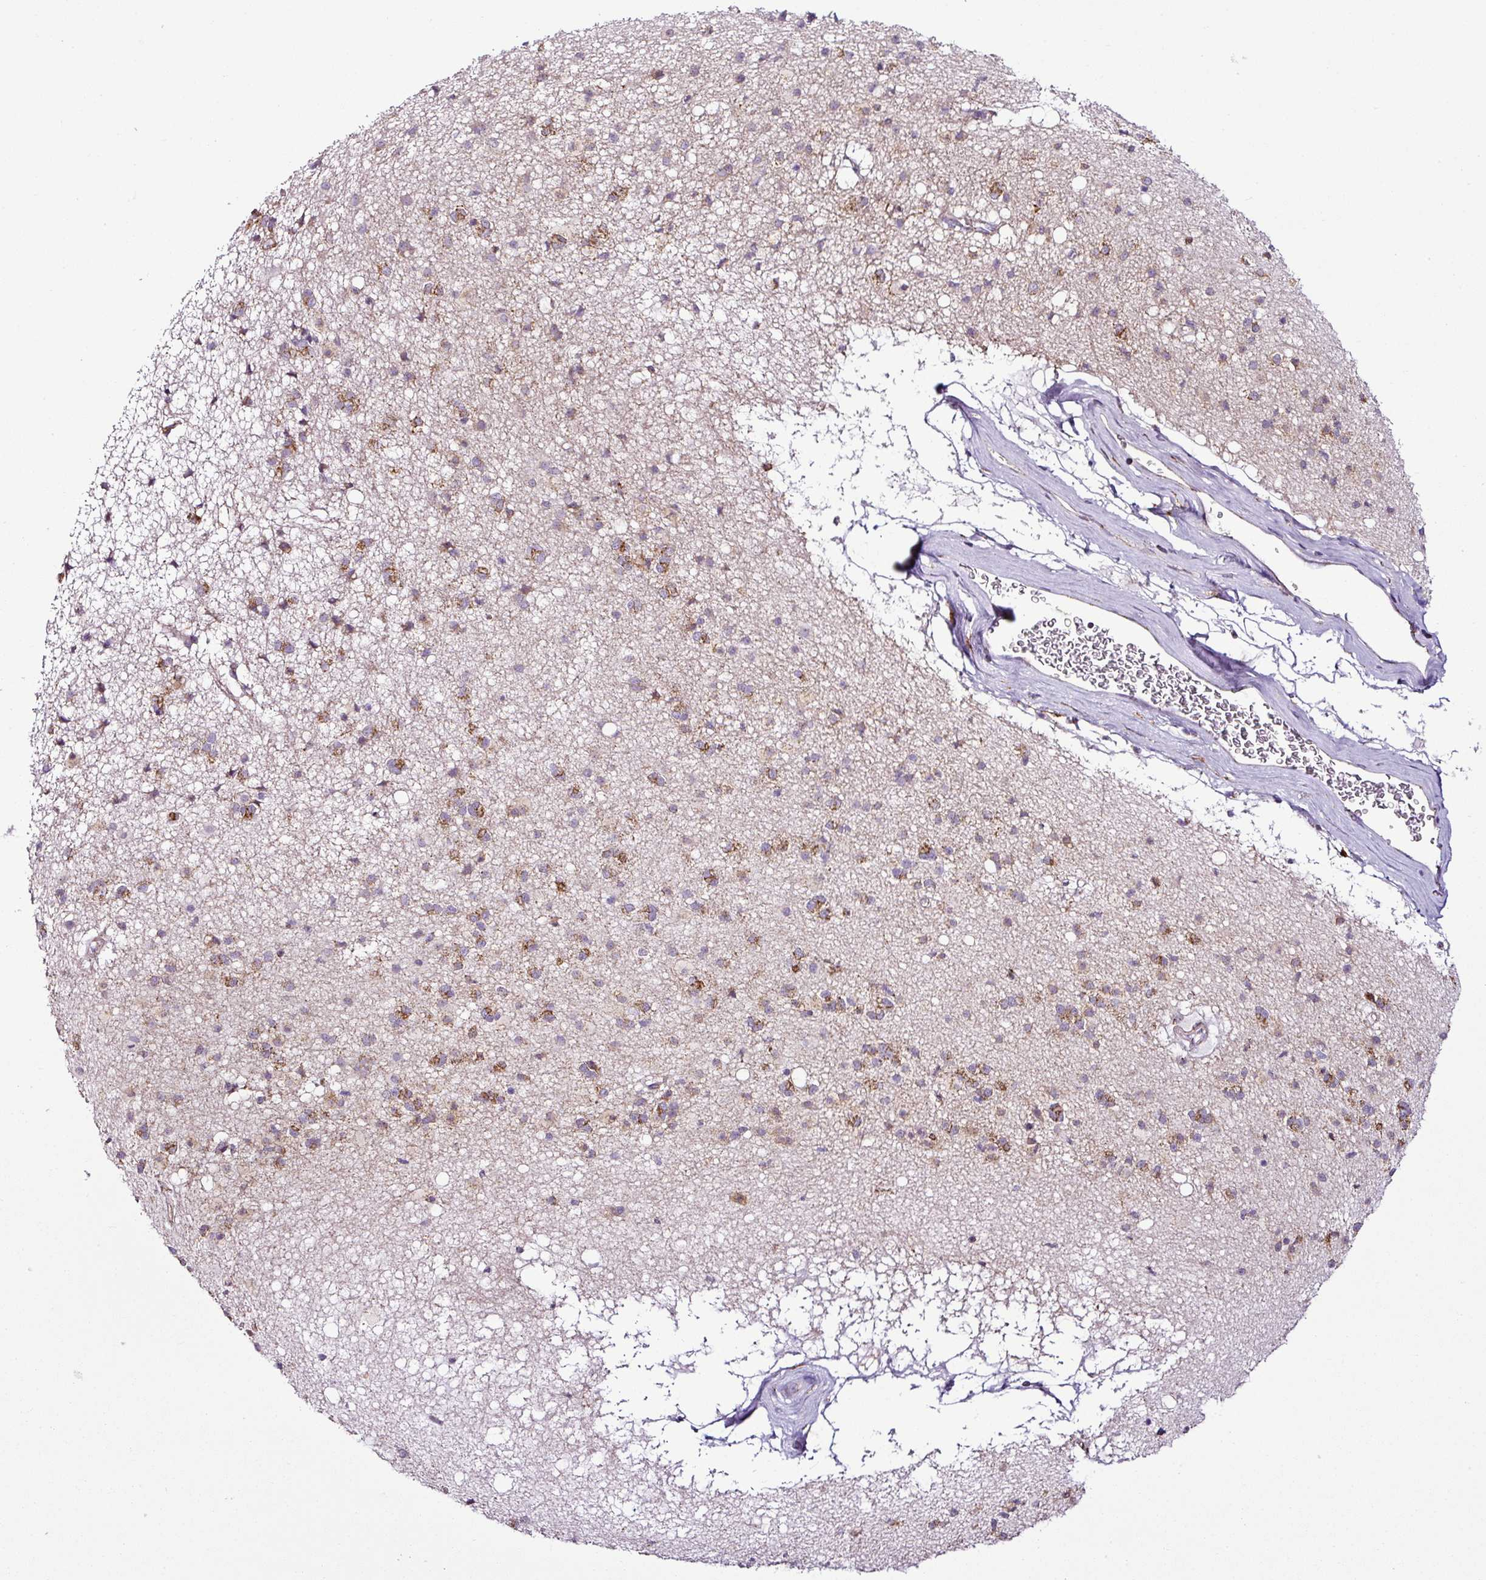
{"staining": {"intensity": "moderate", "quantity": "25%-75%", "location": "cytoplasmic/membranous"}, "tissue": "caudate", "cell_type": "Glial cells", "image_type": "normal", "snomed": [{"axis": "morphology", "description": "Normal tissue, NOS"}, {"axis": "topography", "description": "Lateral ventricle wall"}], "caption": "Immunohistochemical staining of normal human caudate exhibits moderate cytoplasmic/membranous protein staining in approximately 25%-75% of glial cells. (DAB IHC with brightfield microscopy, high magnification).", "gene": "DPAGT1", "patient": {"sex": "male", "age": 58}}